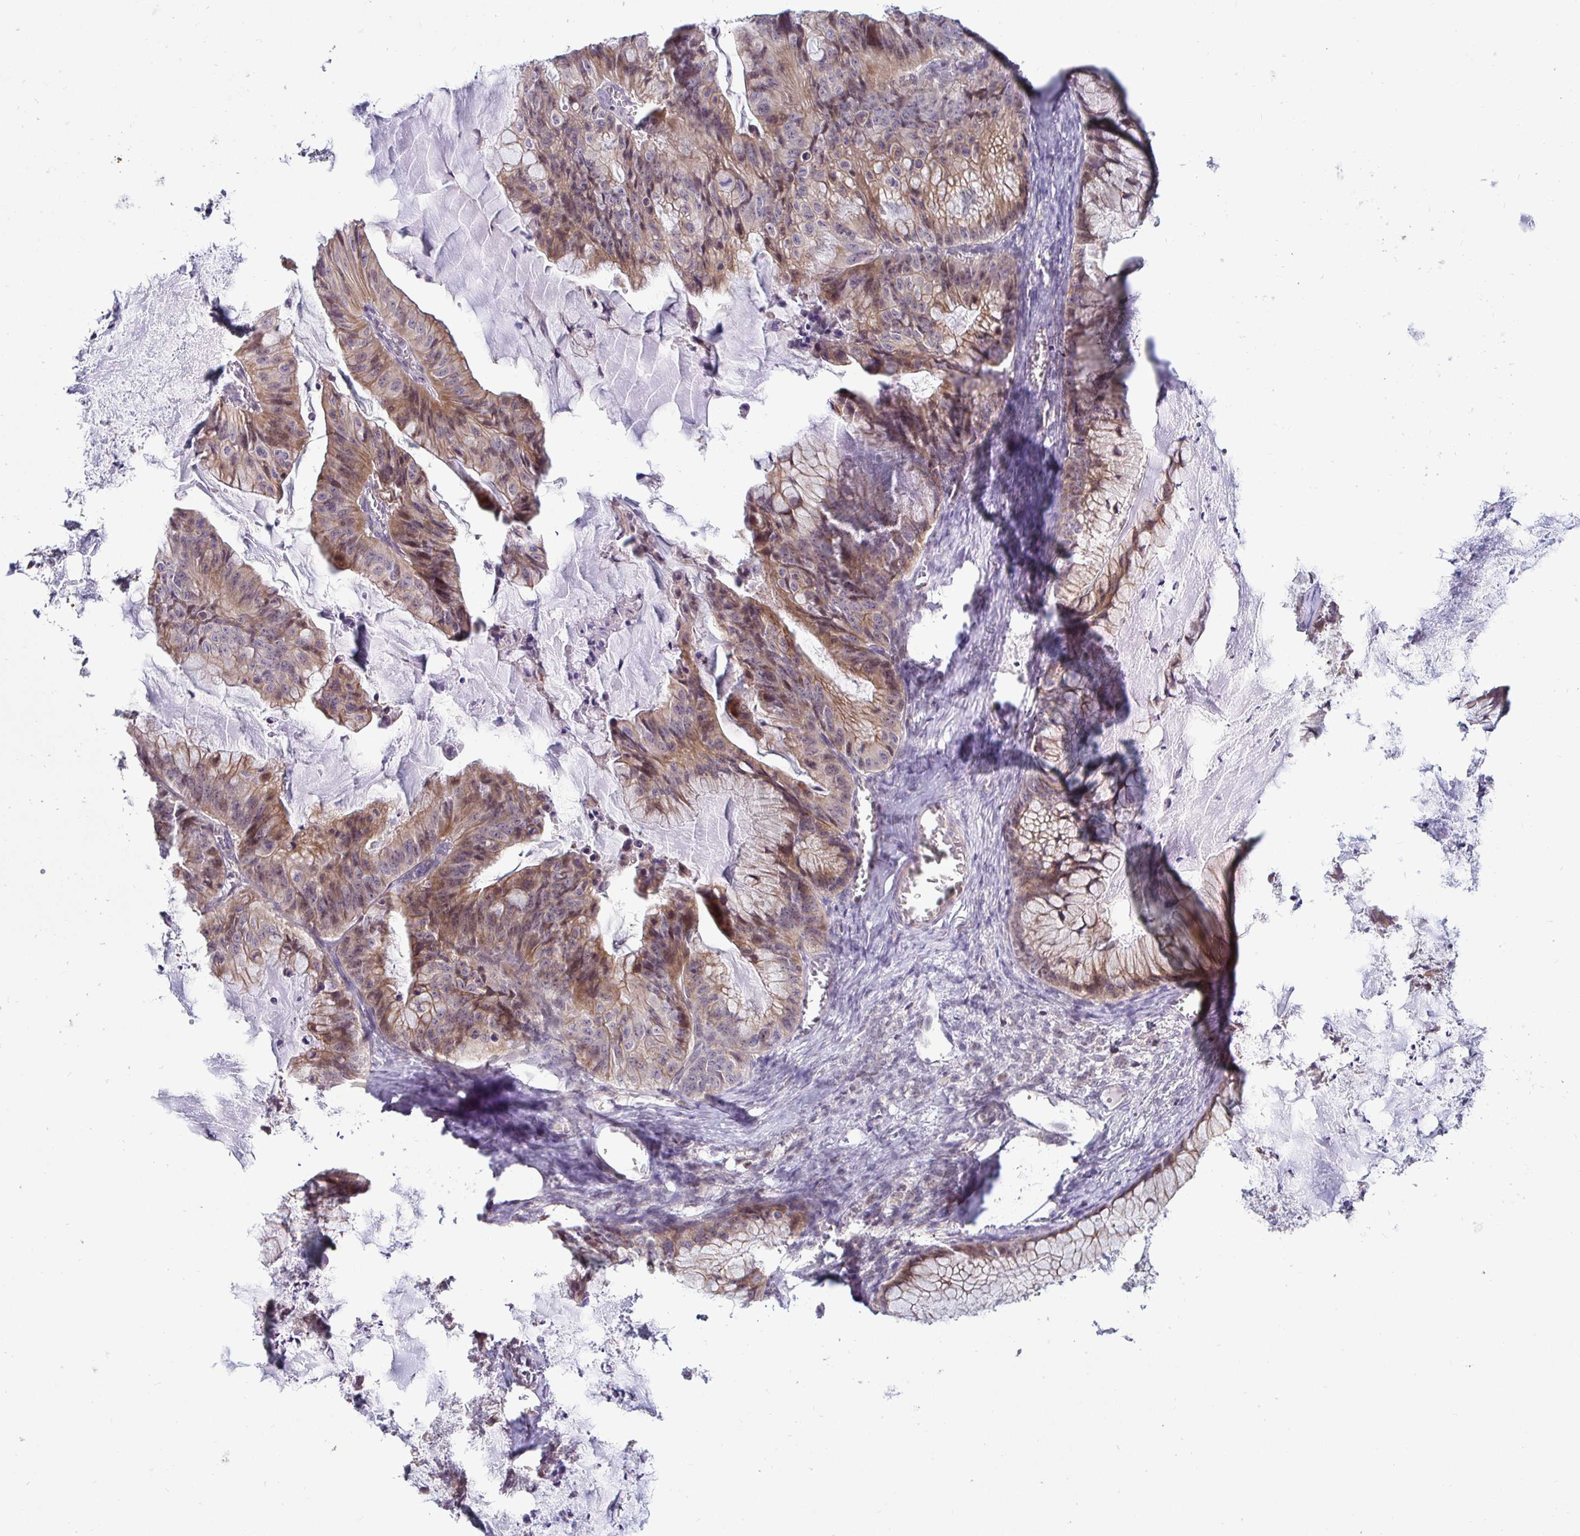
{"staining": {"intensity": "moderate", "quantity": "25%-75%", "location": "cytoplasmic/membranous"}, "tissue": "ovarian cancer", "cell_type": "Tumor cells", "image_type": "cancer", "snomed": [{"axis": "morphology", "description": "Cystadenocarcinoma, mucinous, NOS"}, {"axis": "topography", "description": "Ovary"}], "caption": "This photomicrograph displays IHC staining of mucinous cystadenocarcinoma (ovarian), with medium moderate cytoplasmic/membranous positivity in approximately 25%-75% of tumor cells.", "gene": "GSTM1", "patient": {"sex": "female", "age": 72}}